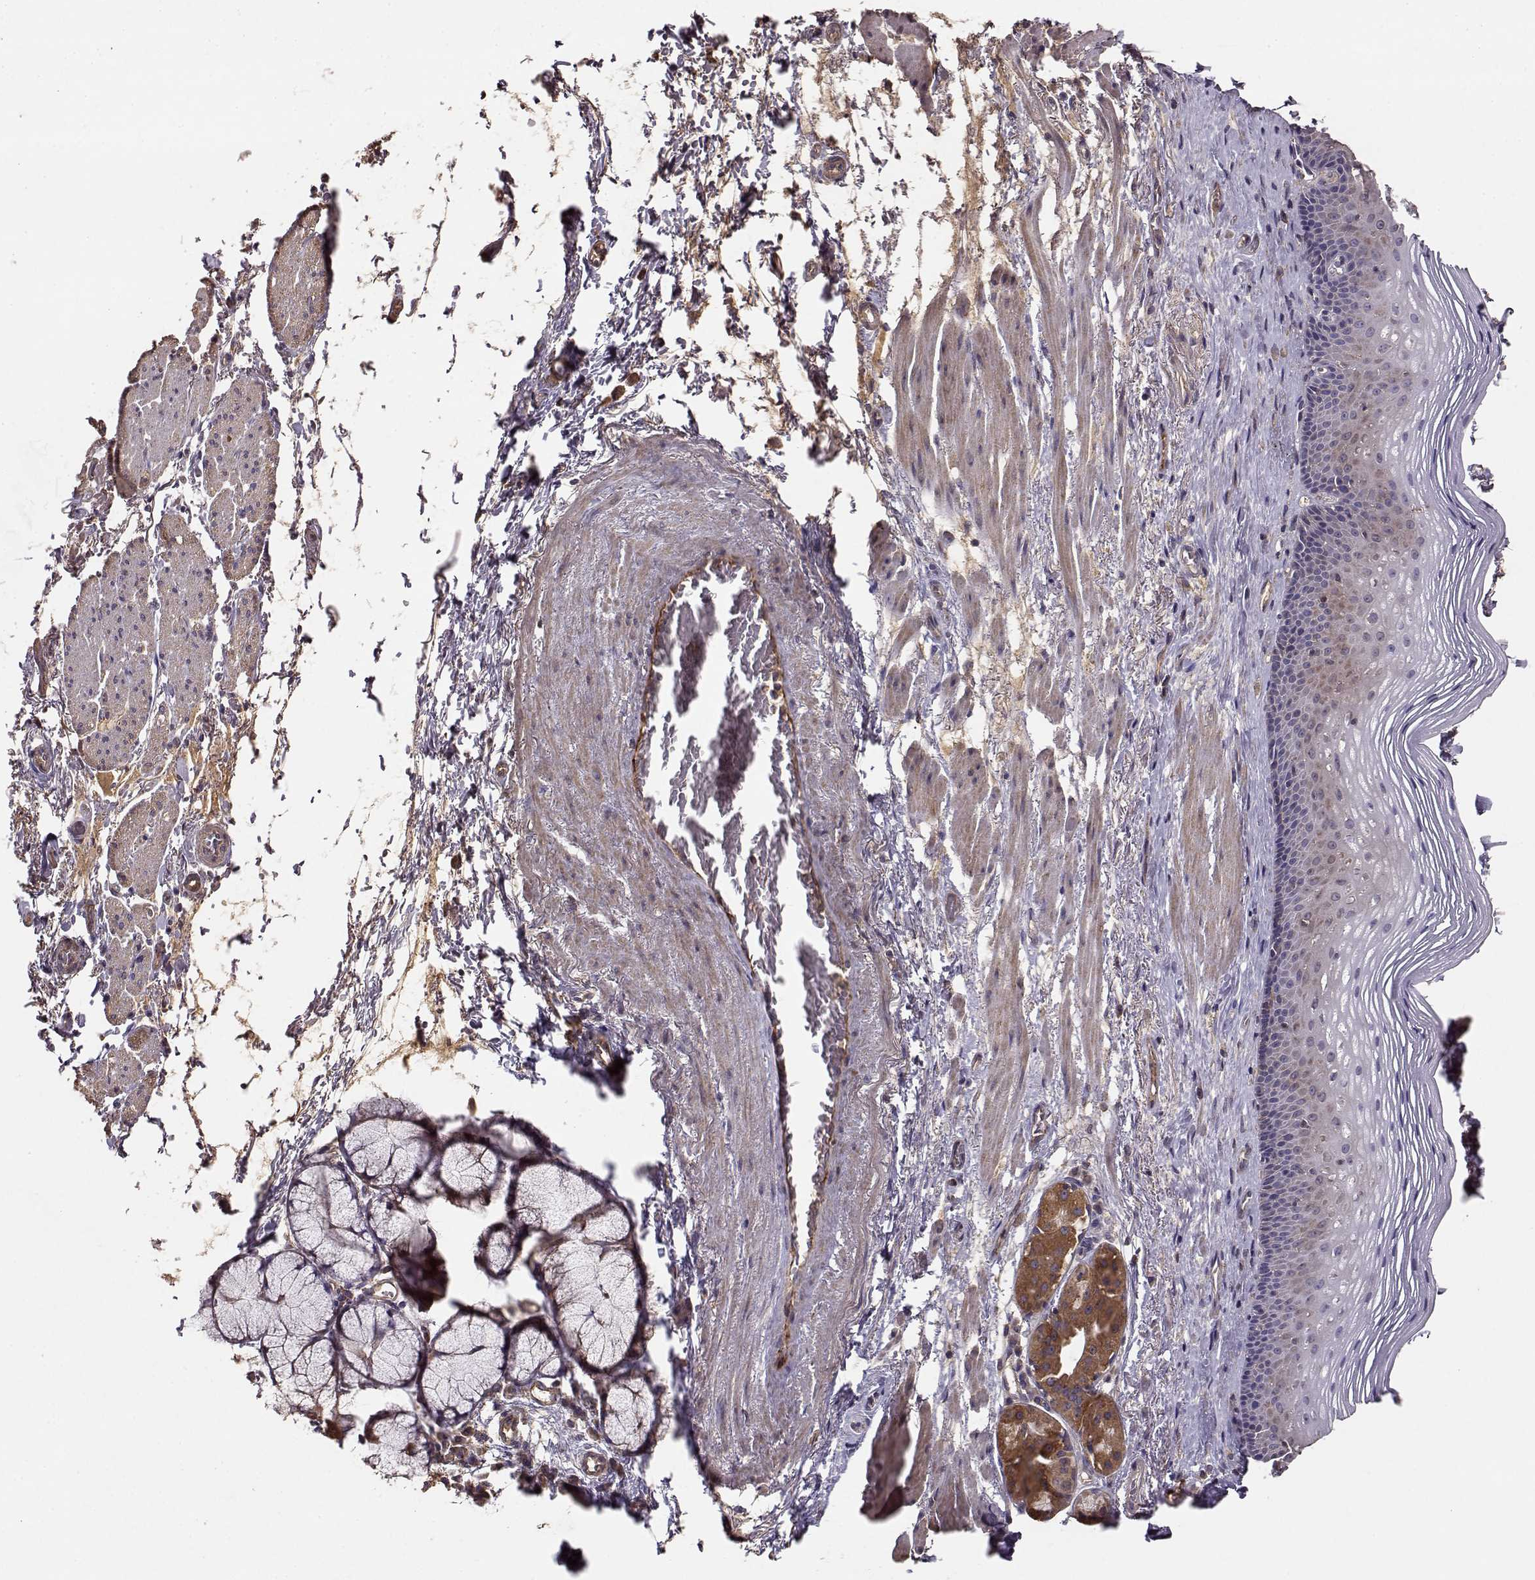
{"staining": {"intensity": "negative", "quantity": "none", "location": "none"}, "tissue": "esophagus", "cell_type": "Squamous epithelial cells", "image_type": "normal", "snomed": [{"axis": "morphology", "description": "Normal tissue, NOS"}, {"axis": "topography", "description": "Esophagus"}], "caption": "The photomicrograph demonstrates no significant positivity in squamous epithelial cells of esophagus.", "gene": "TARS3", "patient": {"sex": "male", "age": 76}}